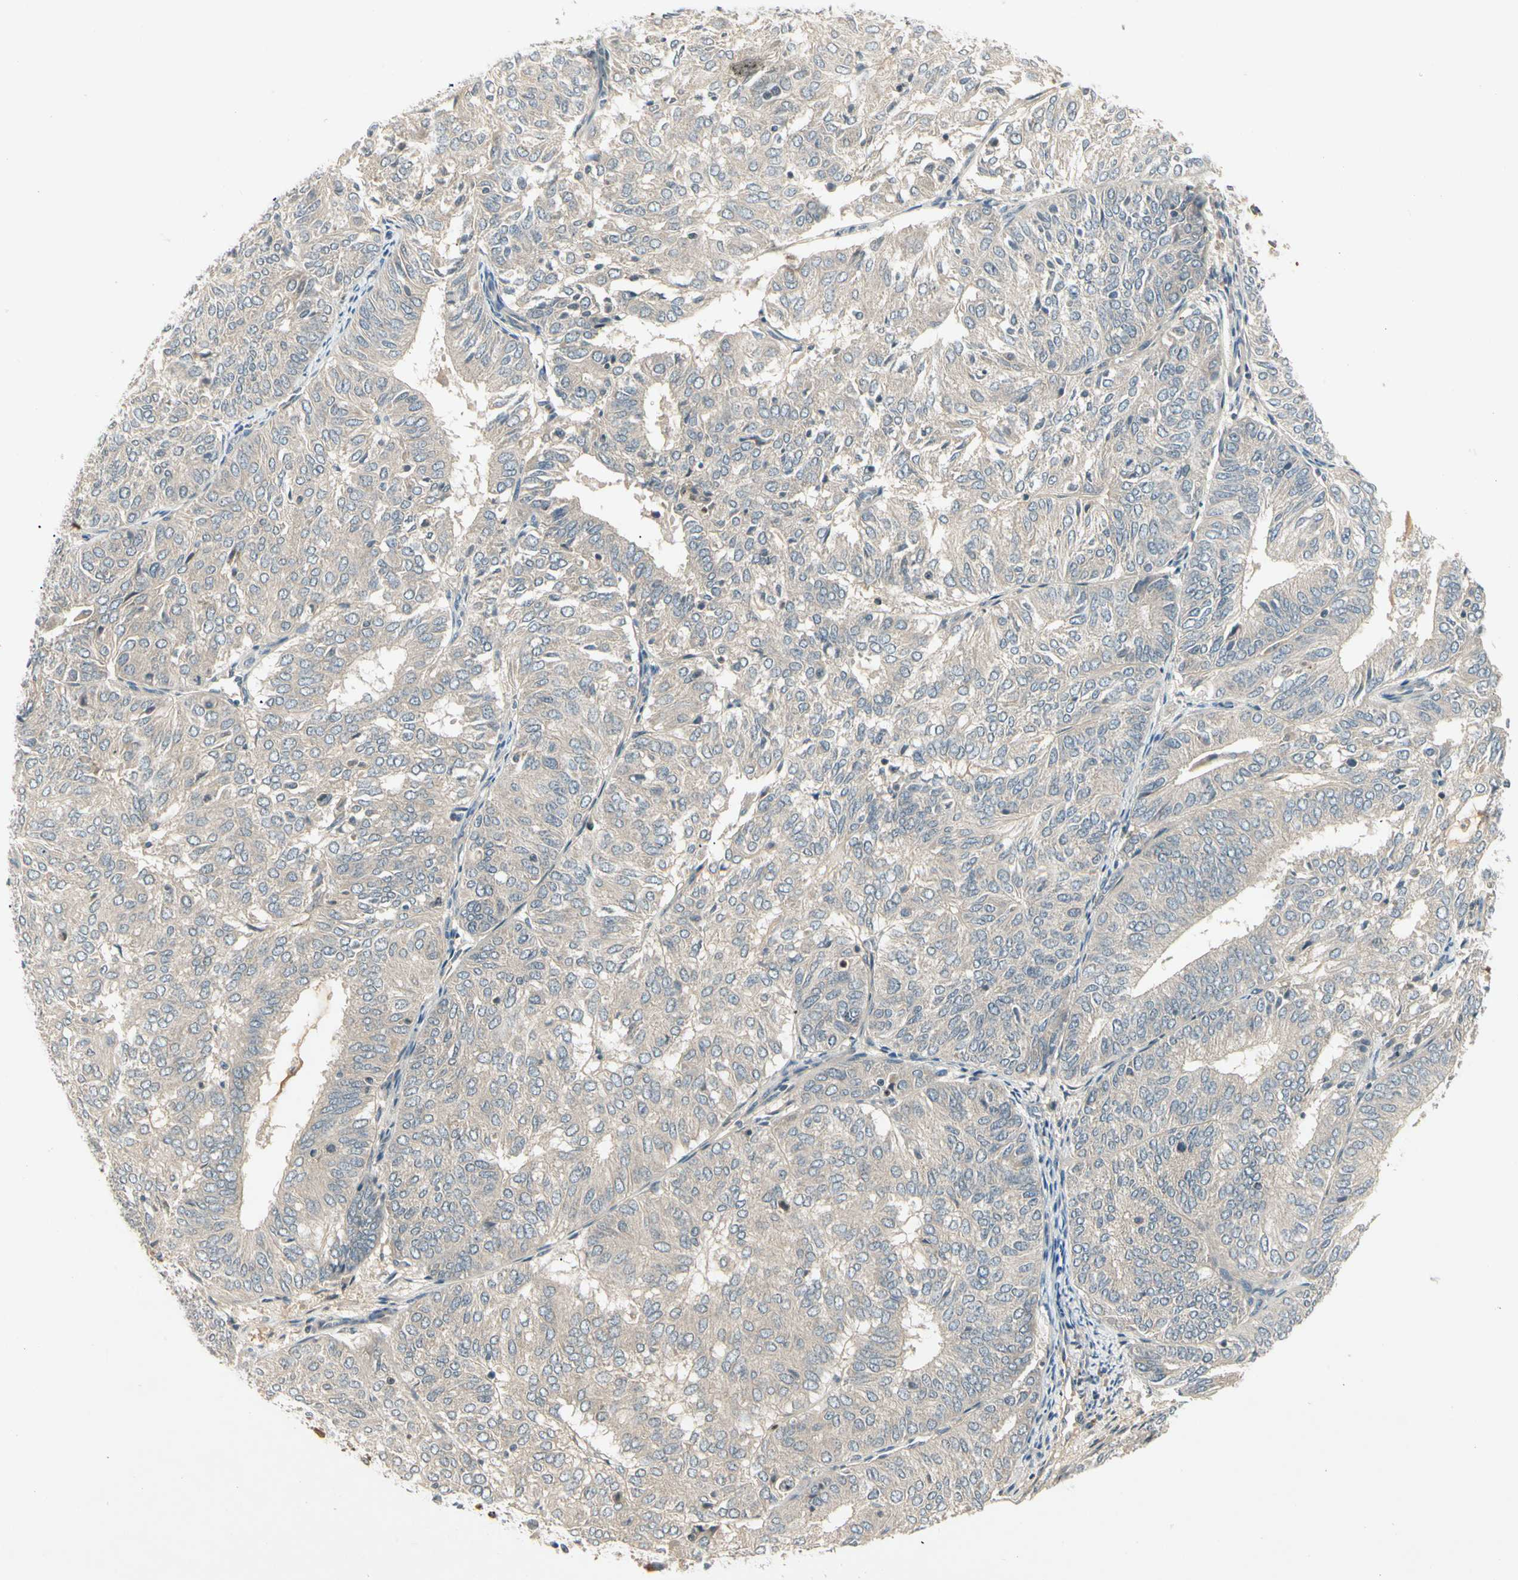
{"staining": {"intensity": "negative", "quantity": "none", "location": "none"}, "tissue": "endometrial cancer", "cell_type": "Tumor cells", "image_type": "cancer", "snomed": [{"axis": "morphology", "description": "Adenocarcinoma, NOS"}, {"axis": "topography", "description": "Uterus"}], "caption": "This is an immunohistochemistry micrograph of endometrial cancer (adenocarcinoma). There is no expression in tumor cells.", "gene": "CCL4", "patient": {"sex": "female", "age": 60}}